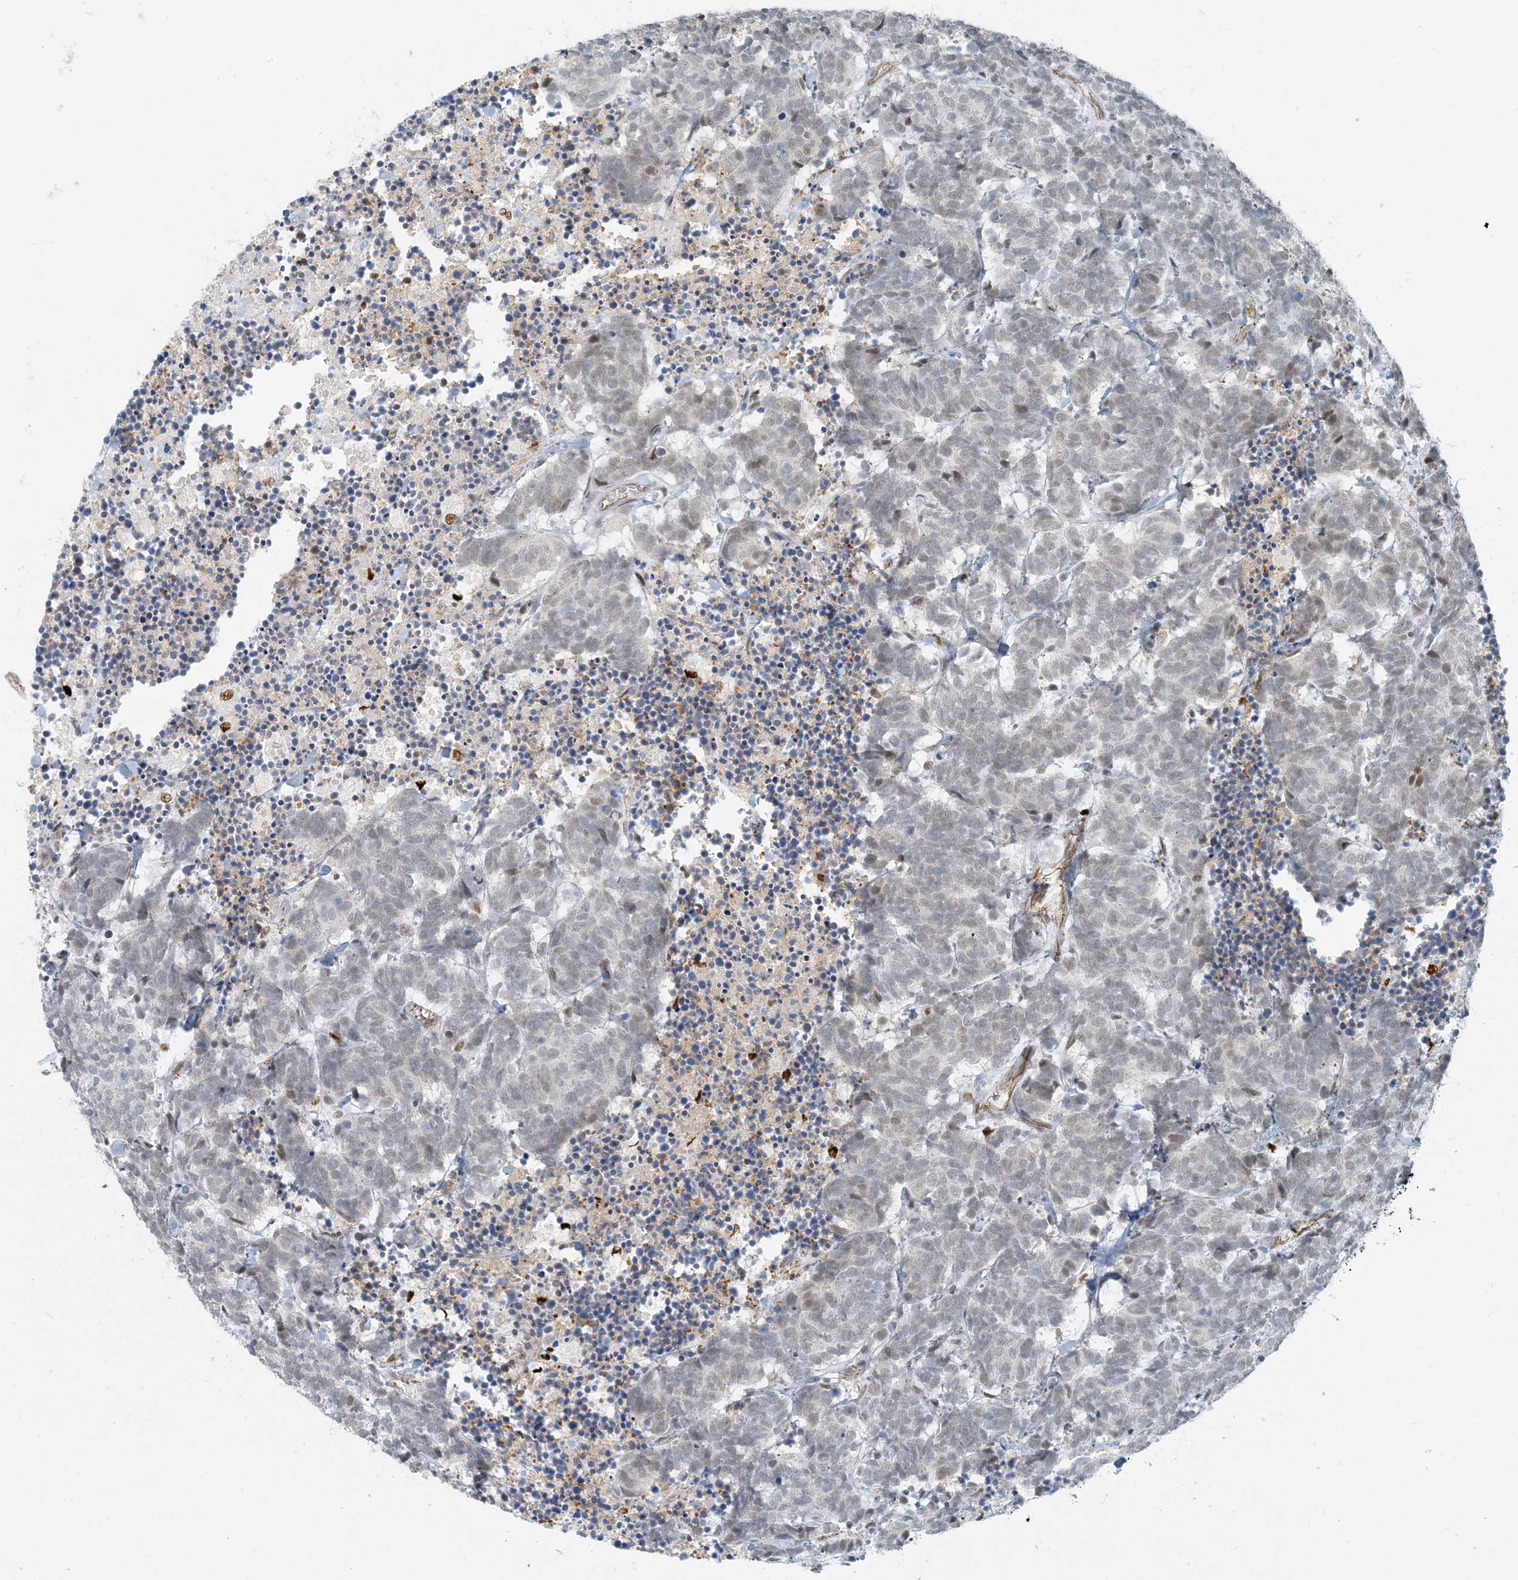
{"staining": {"intensity": "negative", "quantity": "none", "location": "none"}, "tissue": "carcinoid", "cell_type": "Tumor cells", "image_type": "cancer", "snomed": [{"axis": "morphology", "description": "Carcinoma, NOS"}, {"axis": "morphology", "description": "Carcinoid, malignant, NOS"}, {"axis": "topography", "description": "Urinary bladder"}], "caption": "Carcinoma stained for a protein using immunohistochemistry reveals no expression tumor cells.", "gene": "AK9", "patient": {"sex": "male", "age": 57}}